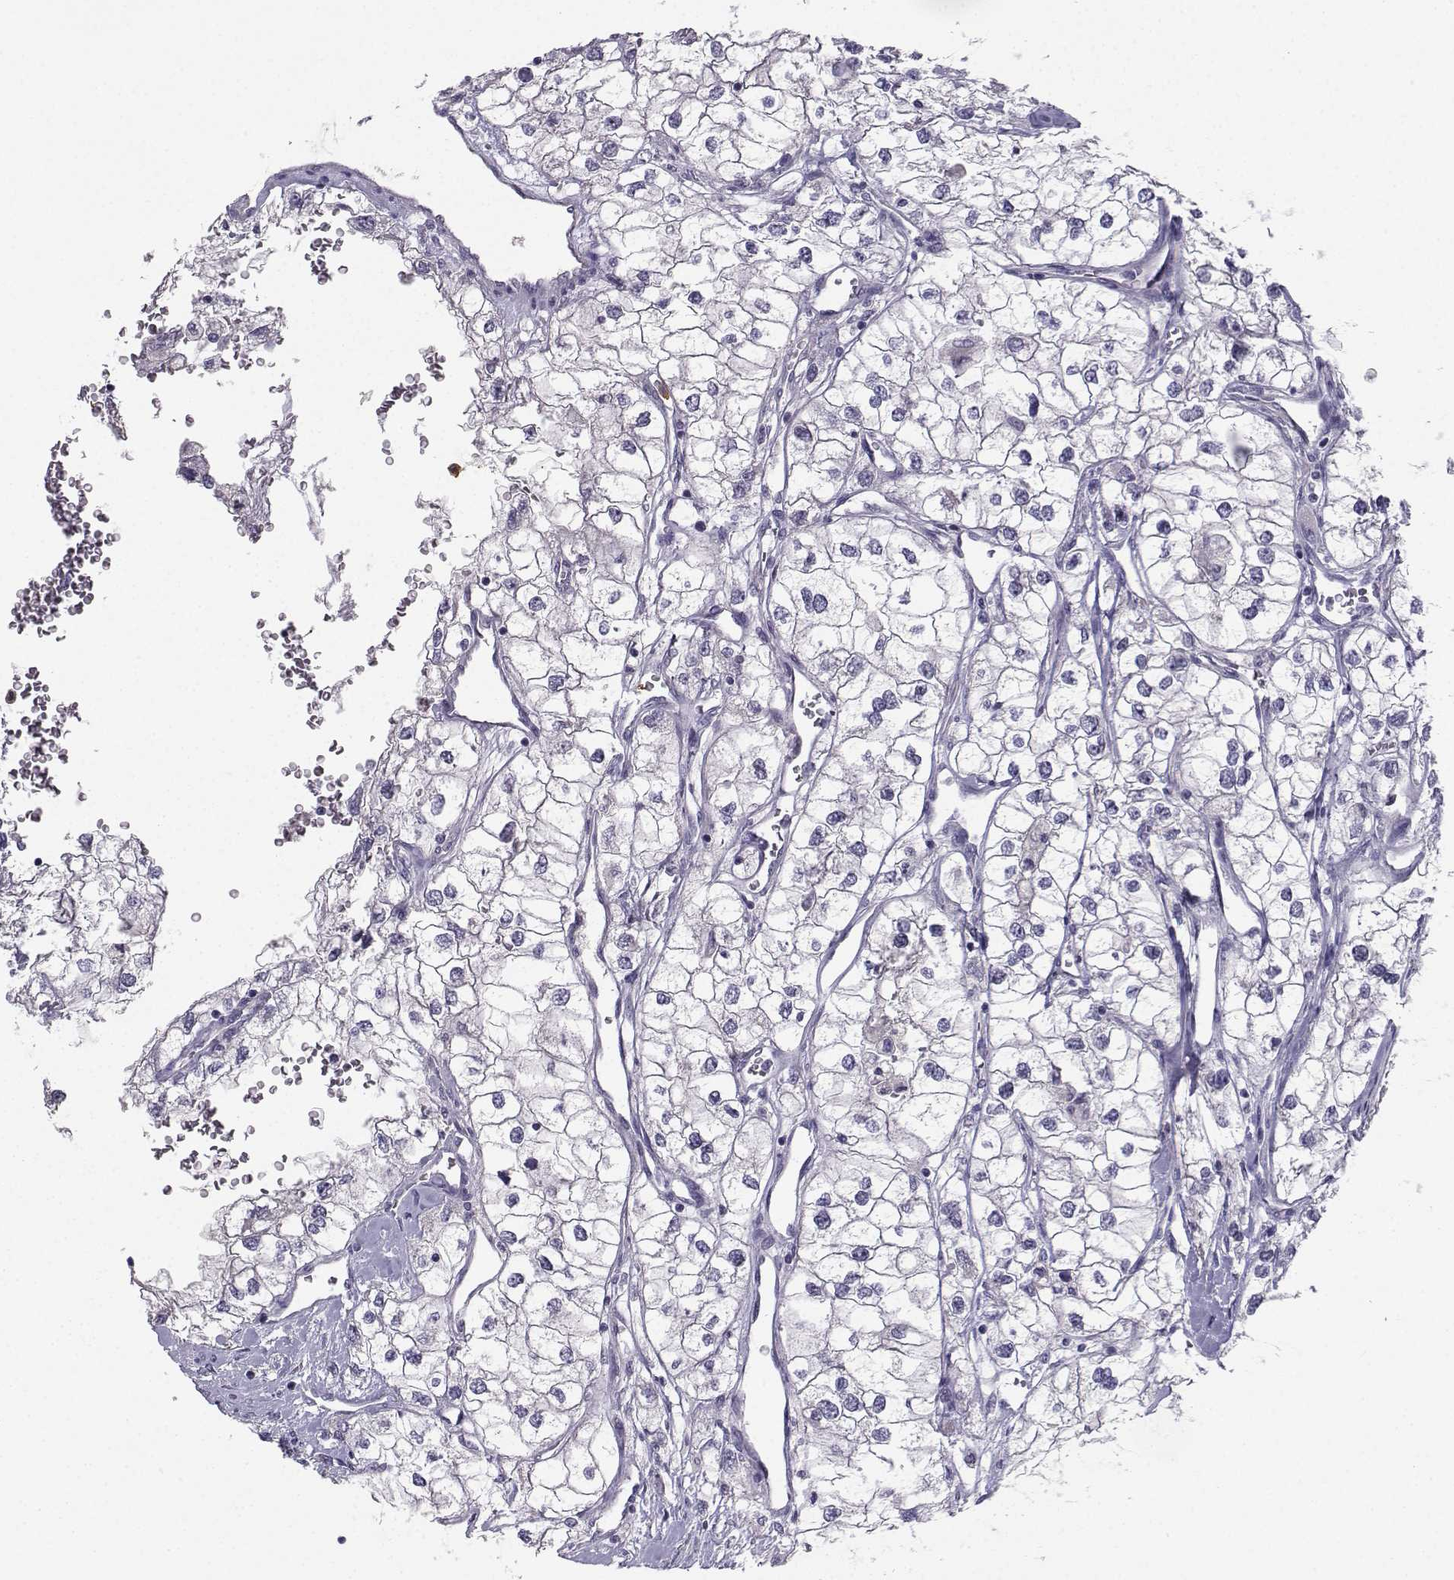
{"staining": {"intensity": "negative", "quantity": "none", "location": "none"}, "tissue": "renal cancer", "cell_type": "Tumor cells", "image_type": "cancer", "snomed": [{"axis": "morphology", "description": "Adenocarcinoma, NOS"}, {"axis": "topography", "description": "Kidney"}], "caption": "Histopathology image shows no protein staining in tumor cells of renal cancer (adenocarcinoma) tissue.", "gene": "CALY", "patient": {"sex": "male", "age": 59}}